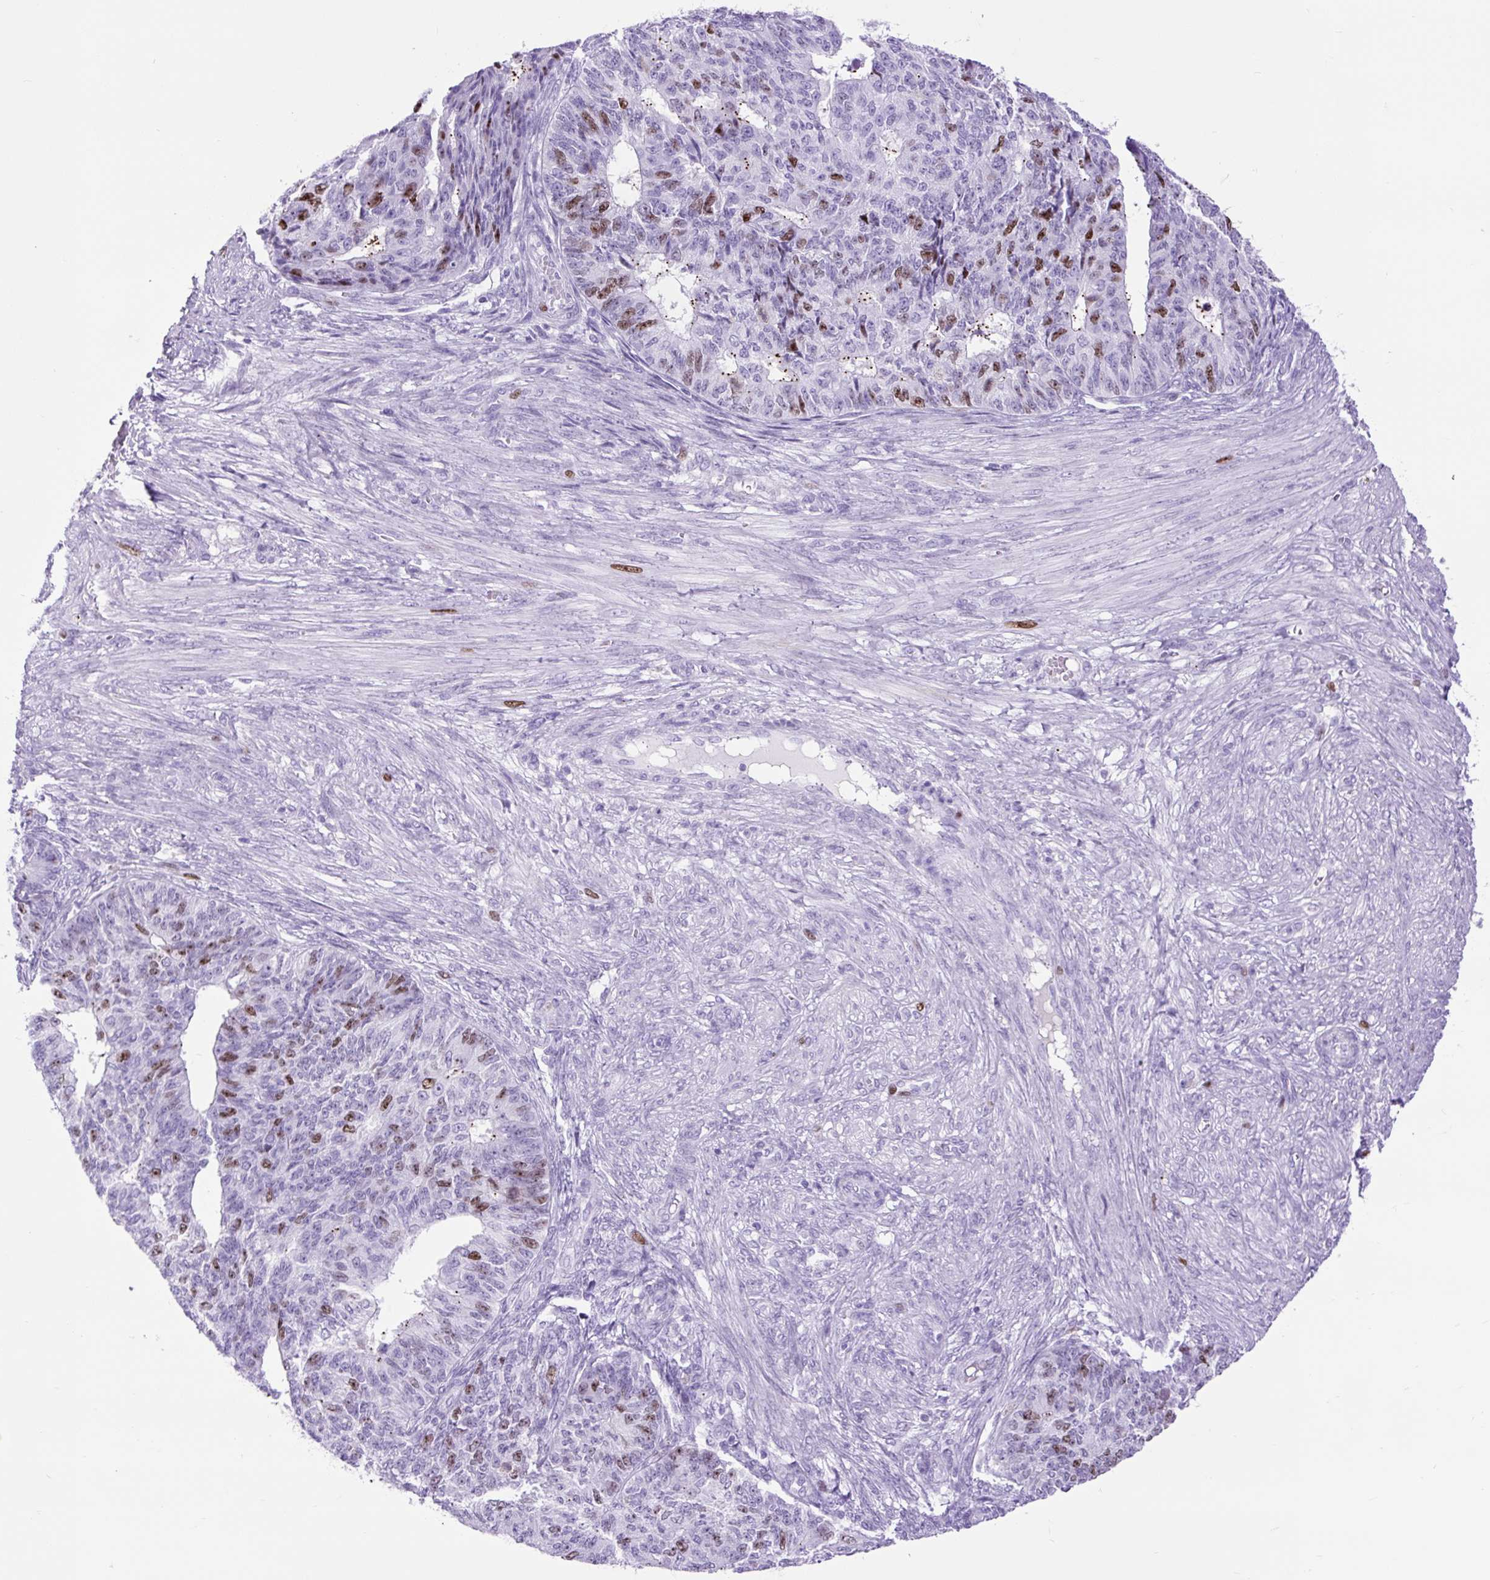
{"staining": {"intensity": "moderate", "quantity": "25%-75%", "location": "nuclear"}, "tissue": "endometrial cancer", "cell_type": "Tumor cells", "image_type": "cancer", "snomed": [{"axis": "morphology", "description": "Adenocarcinoma, NOS"}, {"axis": "topography", "description": "Endometrium"}], "caption": "Adenocarcinoma (endometrial) stained with IHC exhibits moderate nuclear positivity in about 25%-75% of tumor cells. (Brightfield microscopy of DAB IHC at high magnification).", "gene": "RACGAP1", "patient": {"sex": "female", "age": 32}}